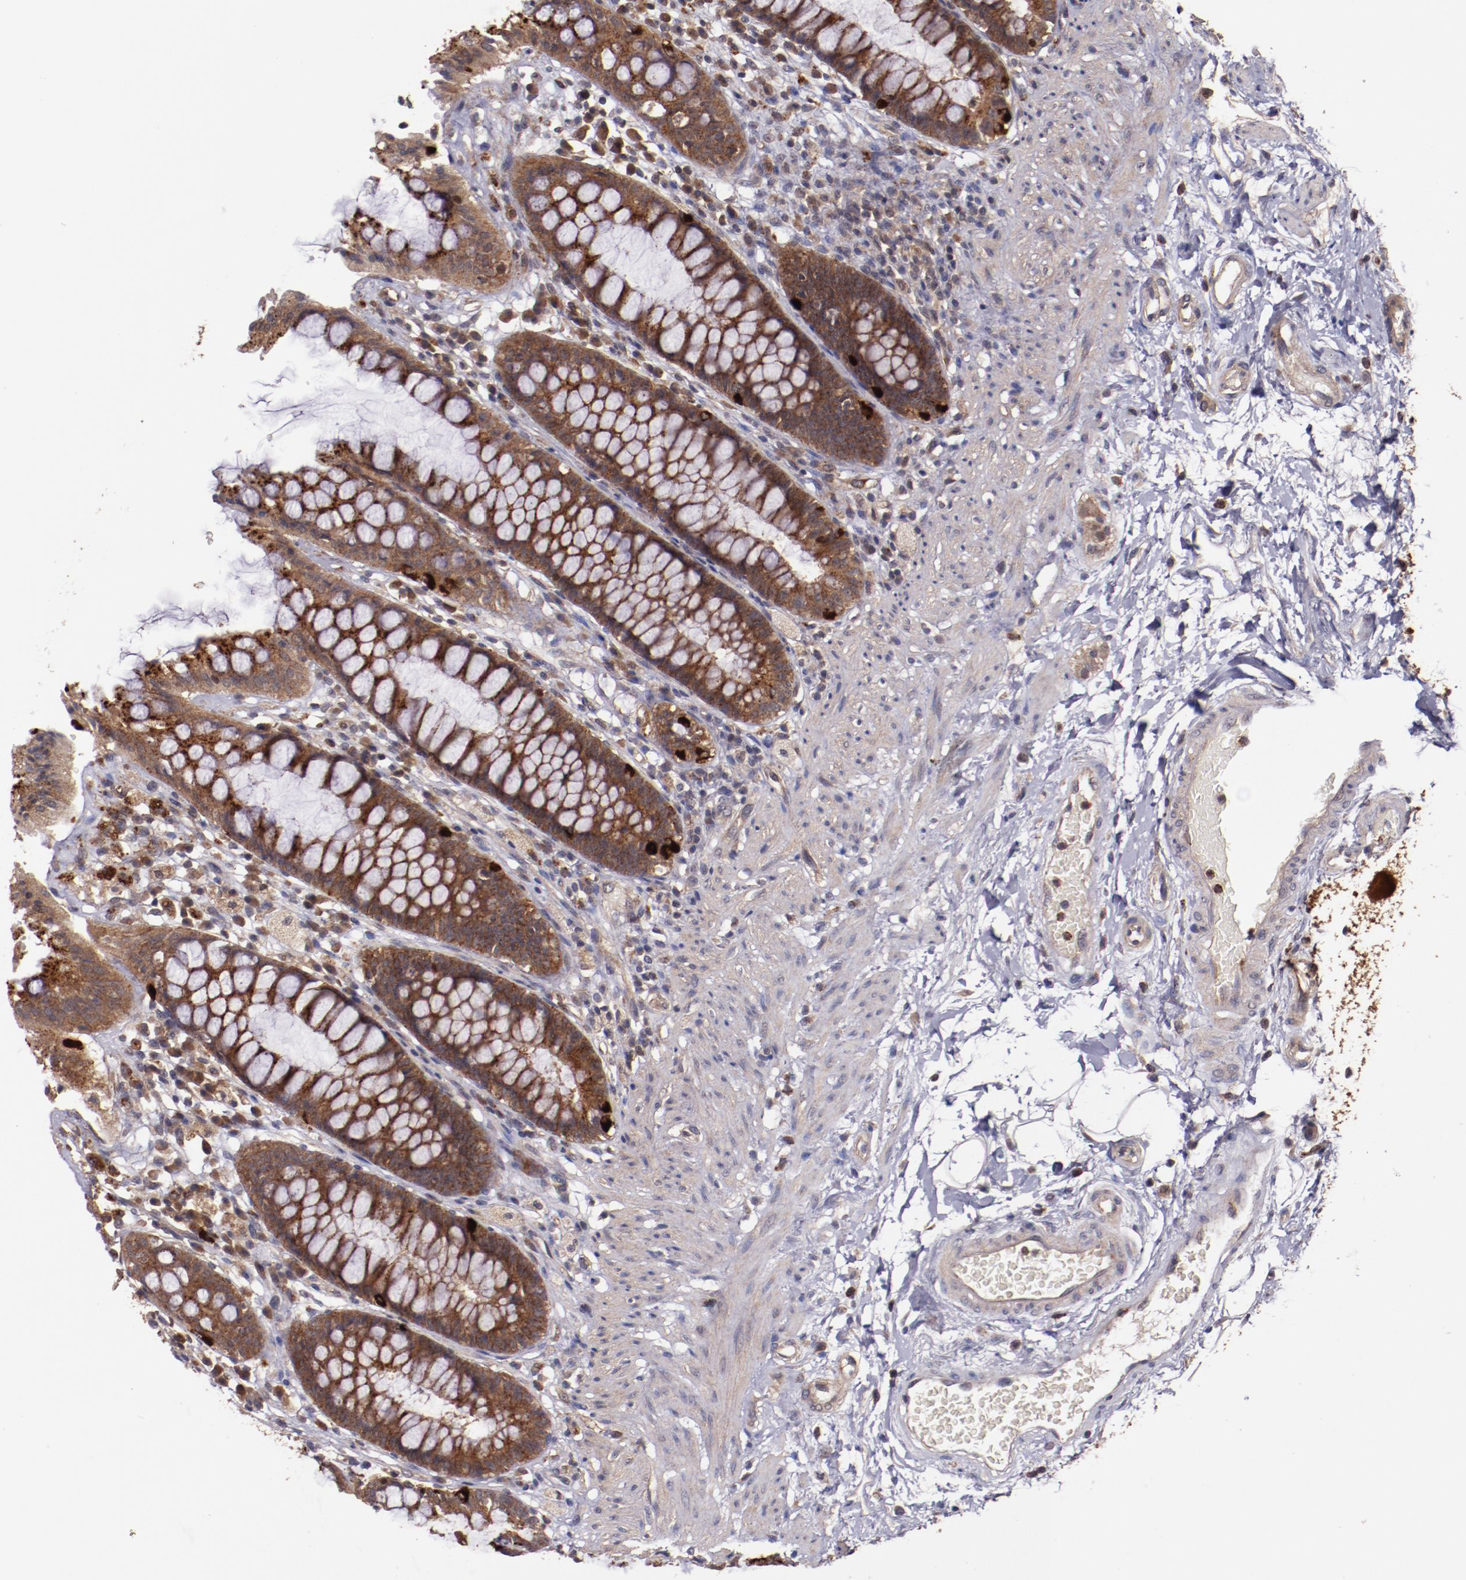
{"staining": {"intensity": "moderate", "quantity": ">75%", "location": "cytoplasmic/membranous"}, "tissue": "rectum", "cell_type": "Glandular cells", "image_type": "normal", "snomed": [{"axis": "morphology", "description": "Normal tissue, NOS"}, {"axis": "topography", "description": "Rectum"}], "caption": "Immunohistochemistry (IHC) micrograph of unremarkable rectum stained for a protein (brown), which demonstrates medium levels of moderate cytoplasmic/membranous positivity in approximately >75% of glandular cells.", "gene": "FTSJ1", "patient": {"sex": "female", "age": 46}}